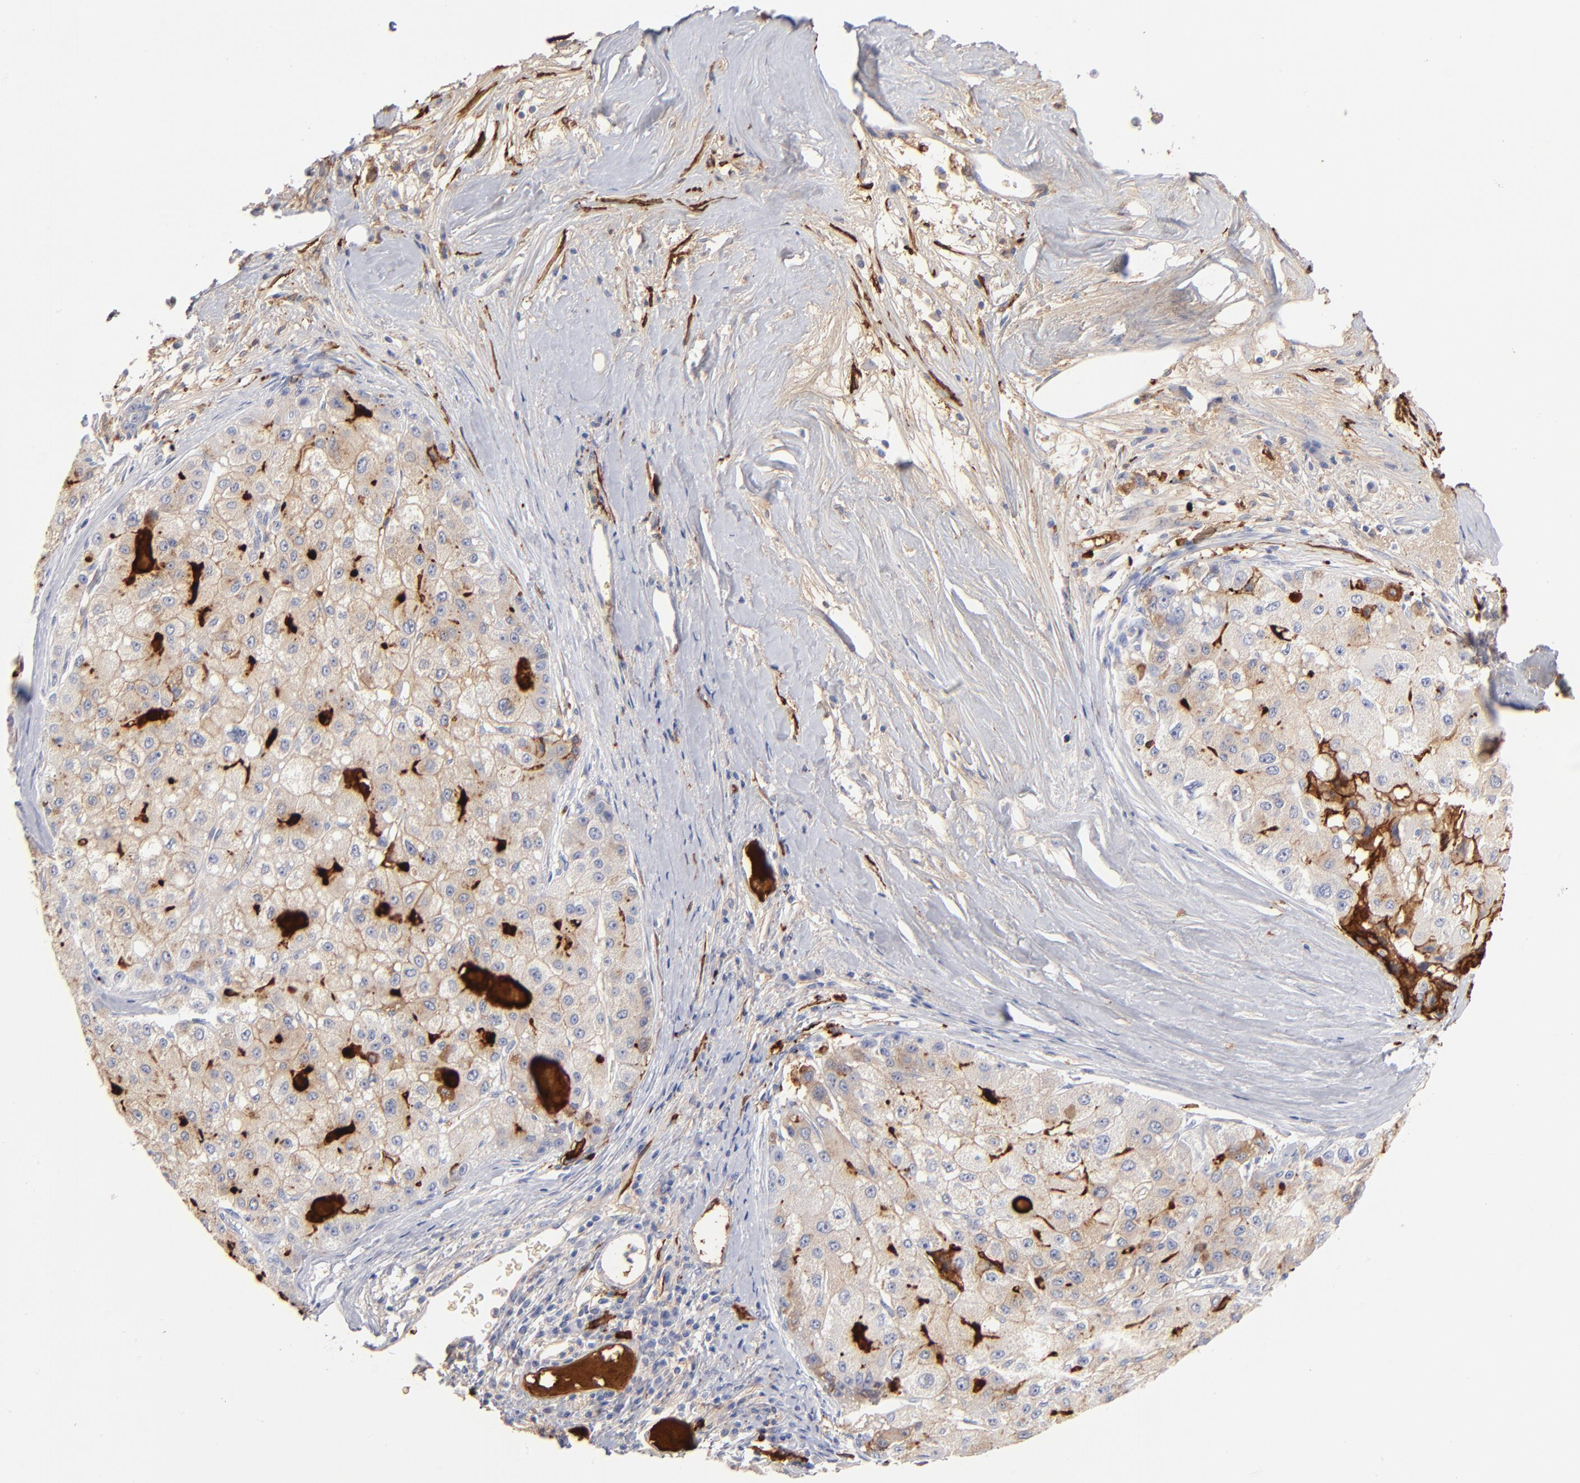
{"staining": {"intensity": "weak", "quantity": "25%-75%", "location": "cytoplasmic/membranous"}, "tissue": "liver cancer", "cell_type": "Tumor cells", "image_type": "cancer", "snomed": [{"axis": "morphology", "description": "Carcinoma, Hepatocellular, NOS"}, {"axis": "topography", "description": "Liver"}], "caption": "Protein expression analysis of liver hepatocellular carcinoma displays weak cytoplasmic/membranous staining in approximately 25%-75% of tumor cells. (IHC, brightfield microscopy, high magnification).", "gene": "APOH", "patient": {"sex": "male", "age": 80}}